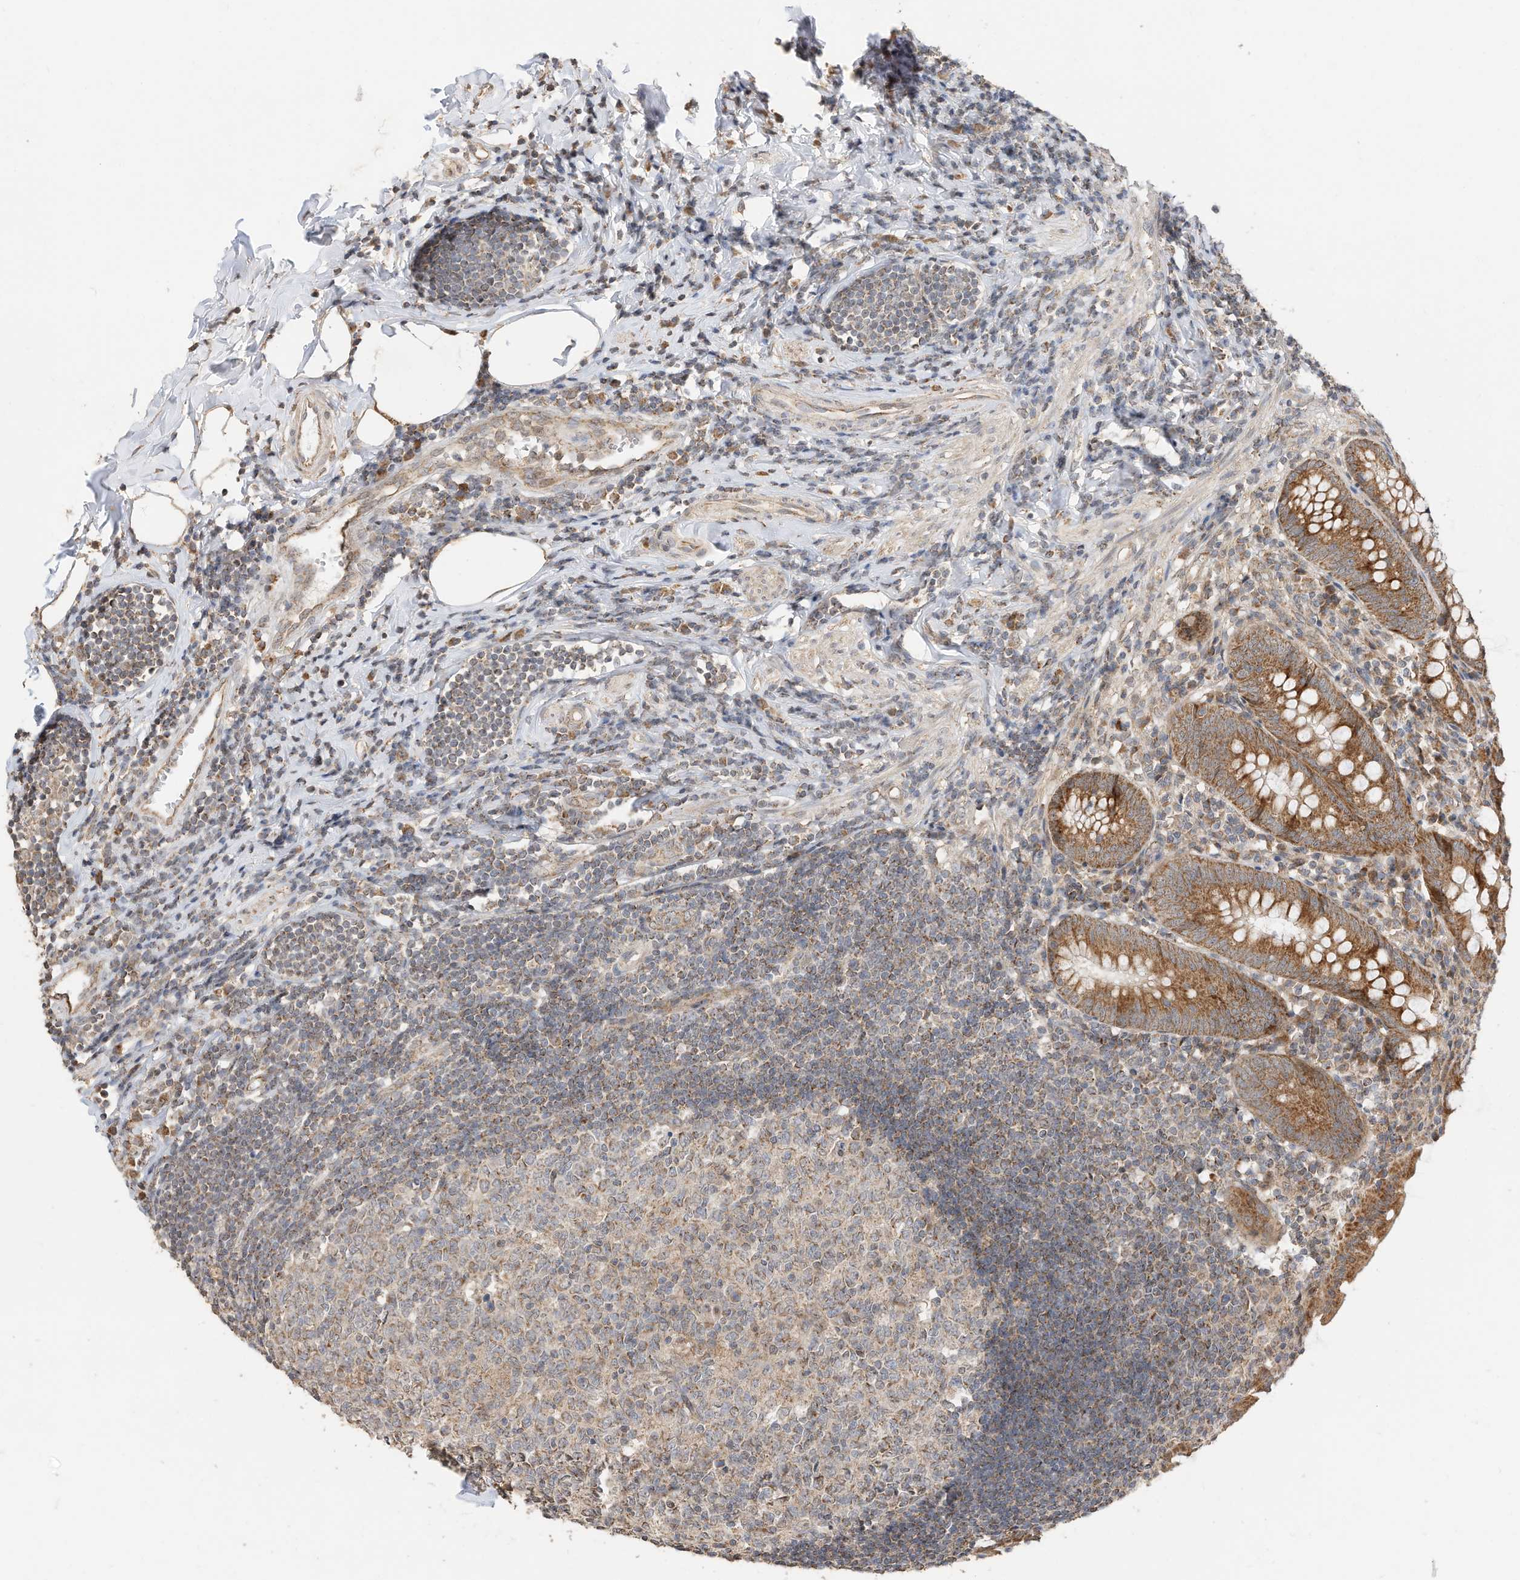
{"staining": {"intensity": "strong", "quantity": ">75%", "location": "cytoplasmic/membranous"}, "tissue": "appendix", "cell_type": "Glandular cells", "image_type": "normal", "snomed": [{"axis": "morphology", "description": "Normal tissue, NOS"}, {"axis": "topography", "description": "Appendix"}], "caption": "An immunohistochemistry histopathology image of benign tissue is shown. Protein staining in brown labels strong cytoplasmic/membranous positivity in appendix within glandular cells. (Stains: DAB (3,3'-diaminobenzidine) in brown, nuclei in blue, Microscopy: brightfield microscopy at high magnification).", "gene": "CAGE1", "patient": {"sex": "female", "age": 54}}